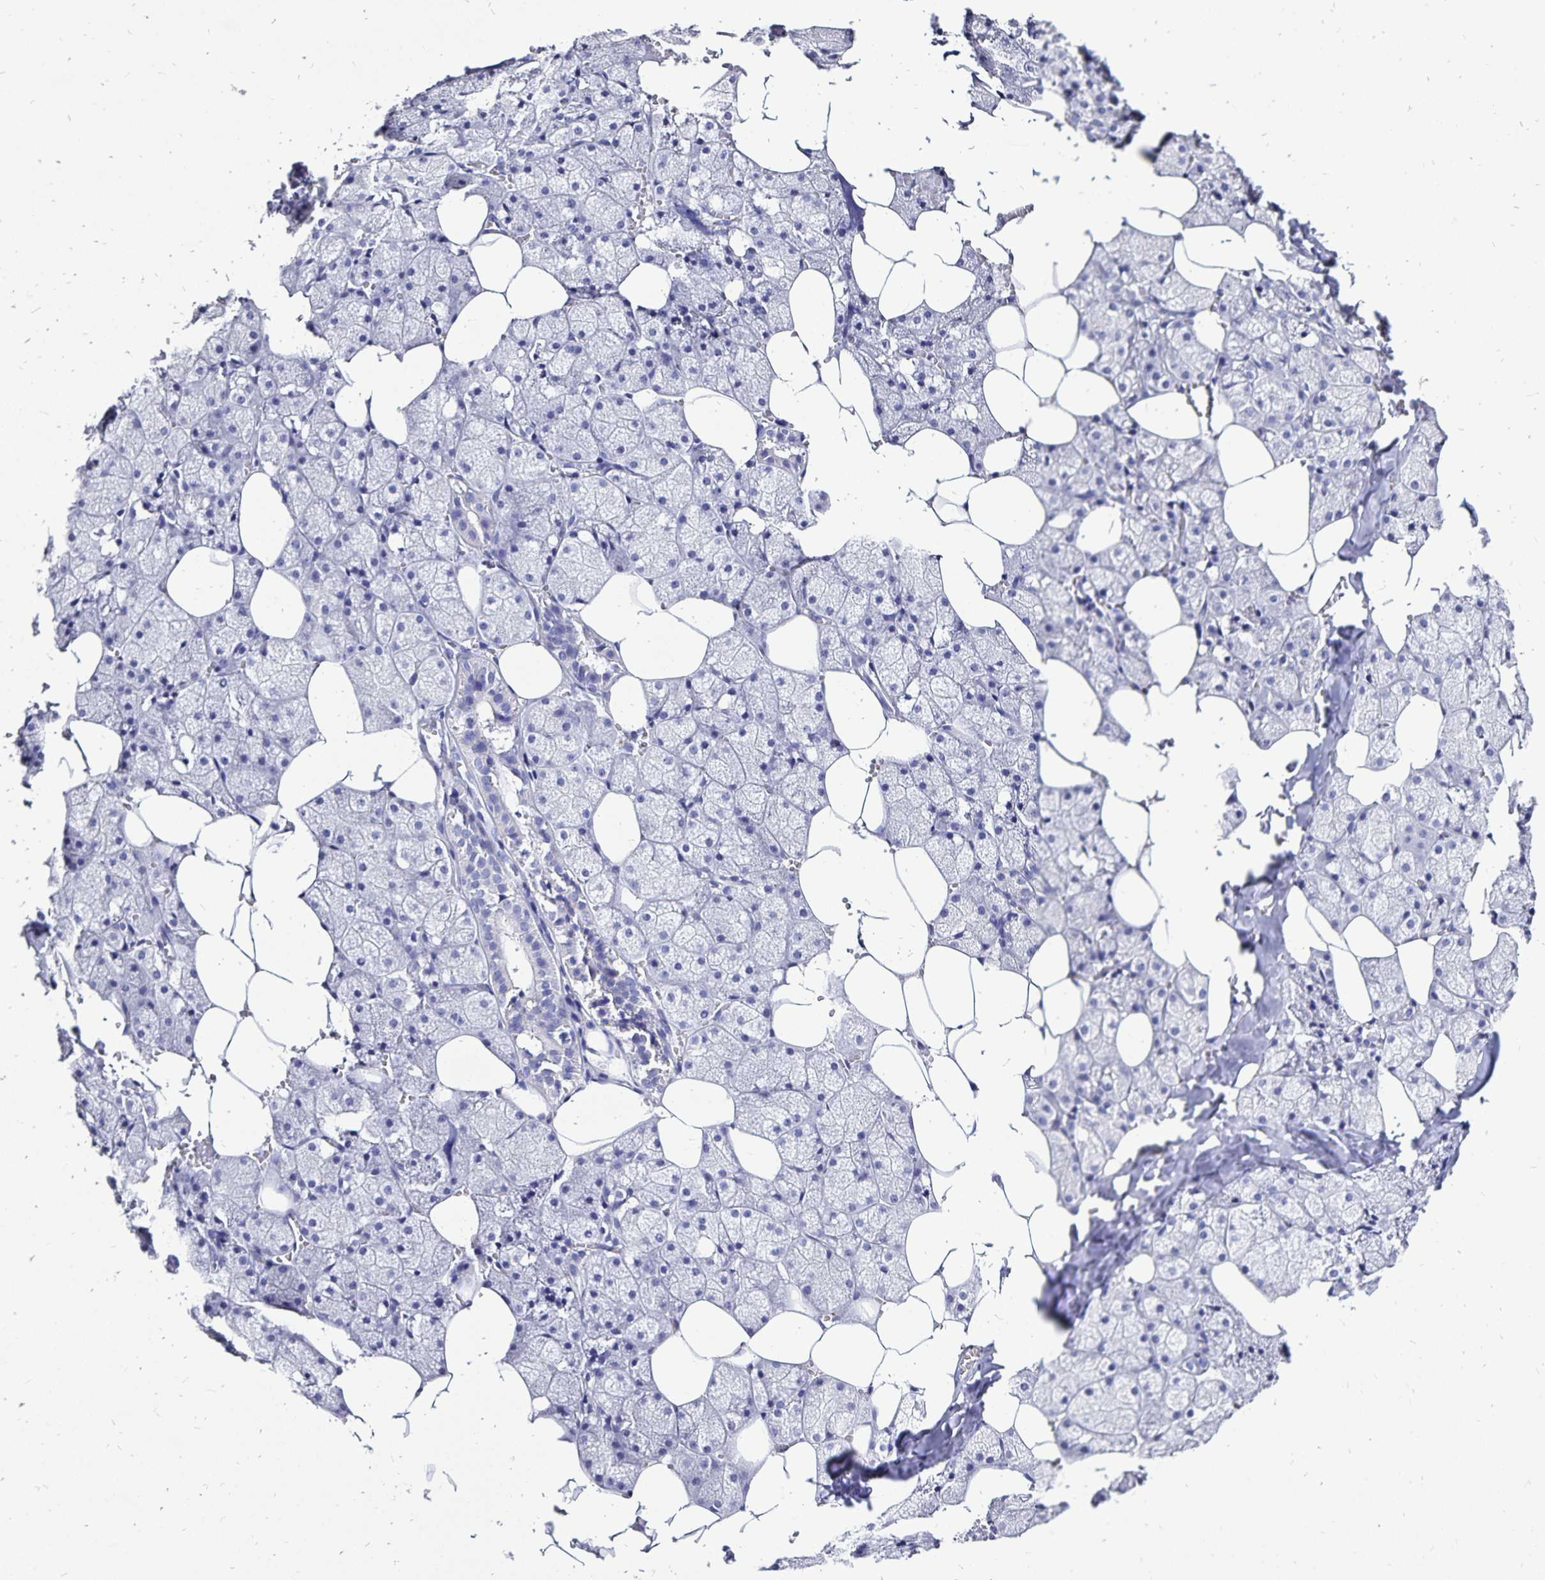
{"staining": {"intensity": "negative", "quantity": "none", "location": "none"}, "tissue": "salivary gland", "cell_type": "Glandular cells", "image_type": "normal", "snomed": [{"axis": "morphology", "description": "Normal tissue, NOS"}, {"axis": "topography", "description": "Salivary gland"}, {"axis": "topography", "description": "Peripheral nerve tissue"}], "caption": "Immunohistochemistry (IHC) histopathology image of unremarkable salivary gland: salivary gland stained with DAB (3,3'-diaminobenzidine) exhibits no significant protein positivity in glandular cells.", "gene": "PLAC1", "patient": {"sex": "male", "age": 38}}